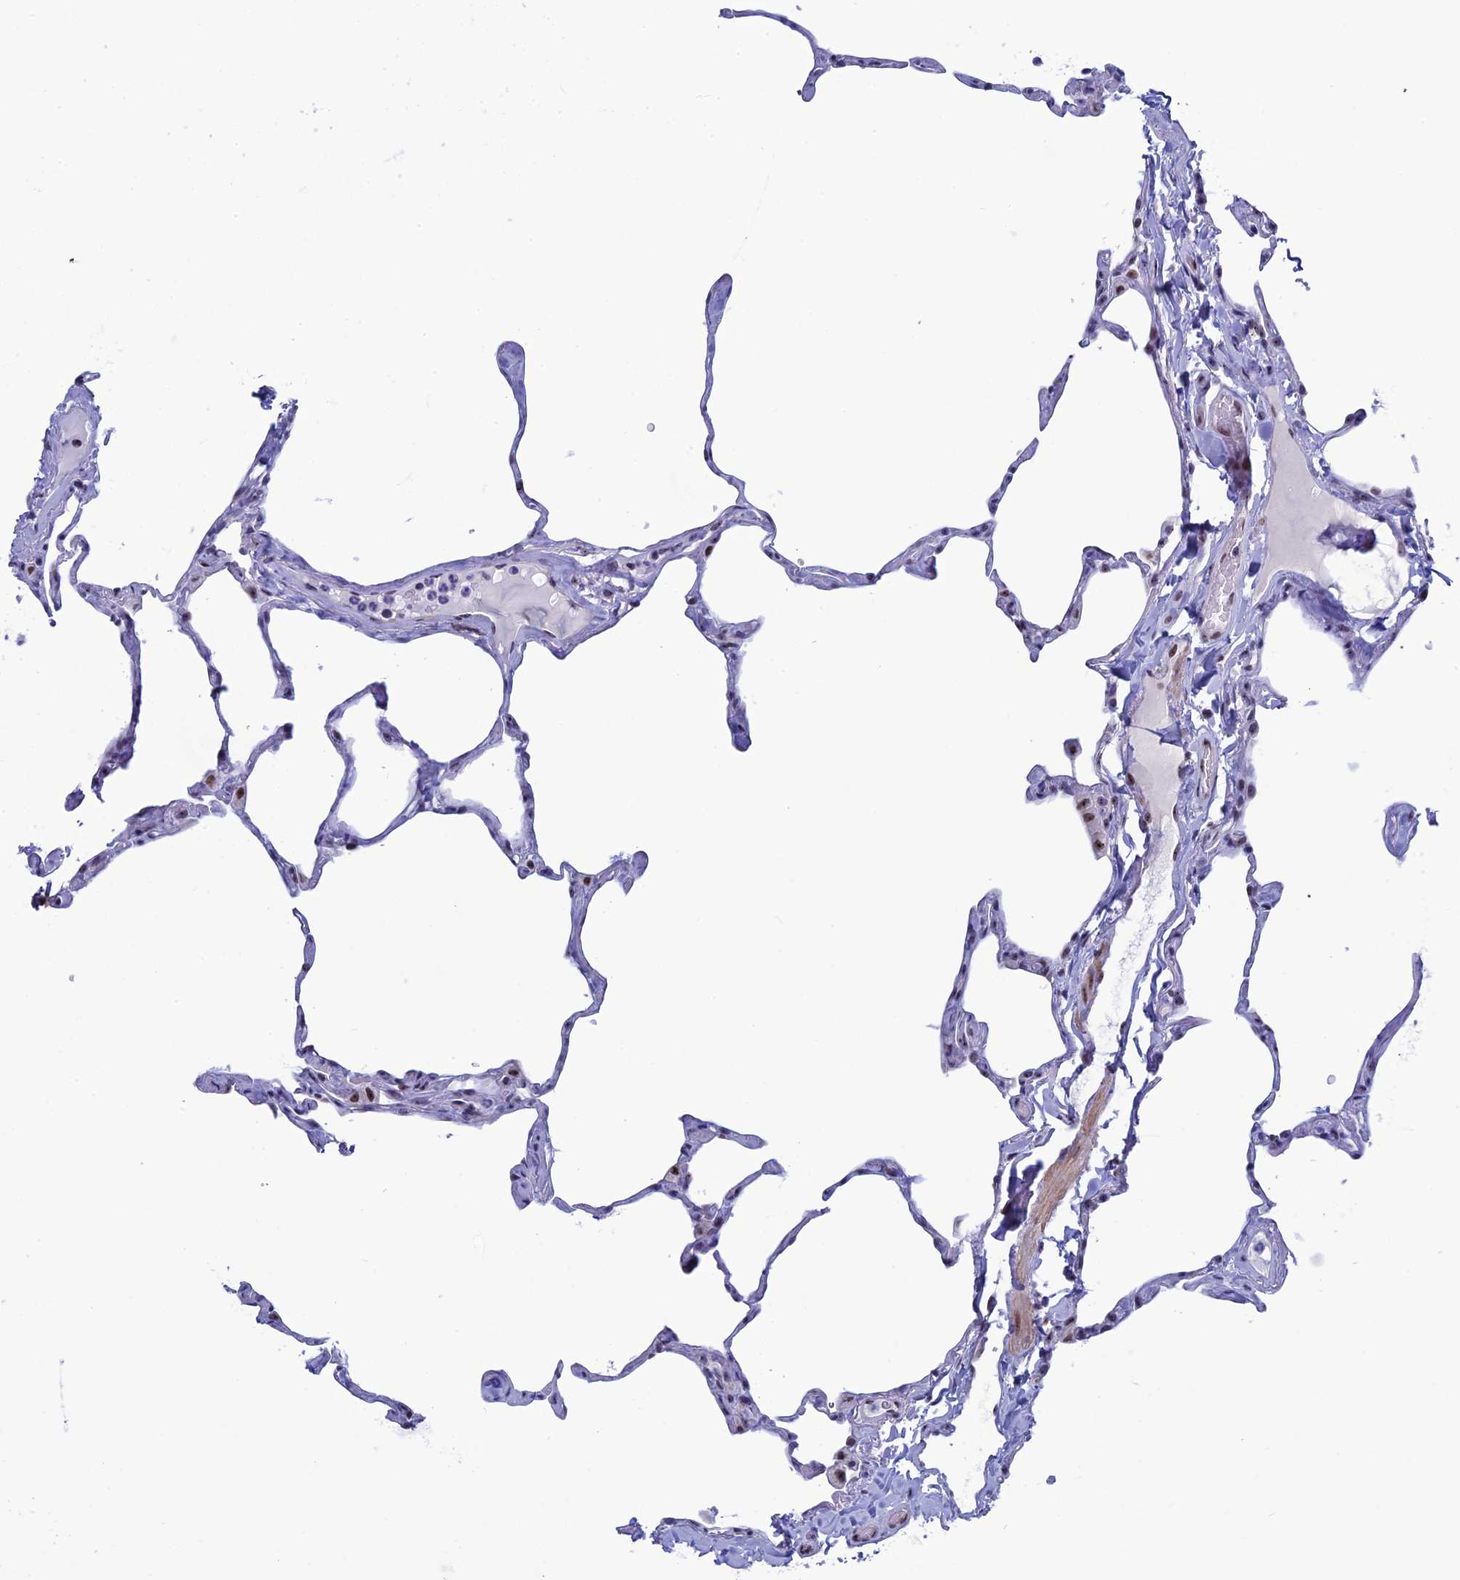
{"staining": {"intensity": "moderate", "quantity": "<25%", "location": "nuclear"}, "tissue": "lung", "cell_type": "Alveolar cells", "image_type": "normal", "snomed": [{"axis": "morphology", "description": "Normal tissue, NOS"}, {"axis": "topography", "description": "Lung"}], "caption": "Immunohistochemistry (IHC) of benign lung demonstrates low levels of moderate nuclear staining in approximately <25% of alveolar cells. The staining was performed using DAB (3,3'-diaminobenzidine), with brown indicating positive protein expression. Nuclei are stained blue with hematoxylin.", "gene": "CCDC86", "patient": {"sex": "male", "age": 65}}